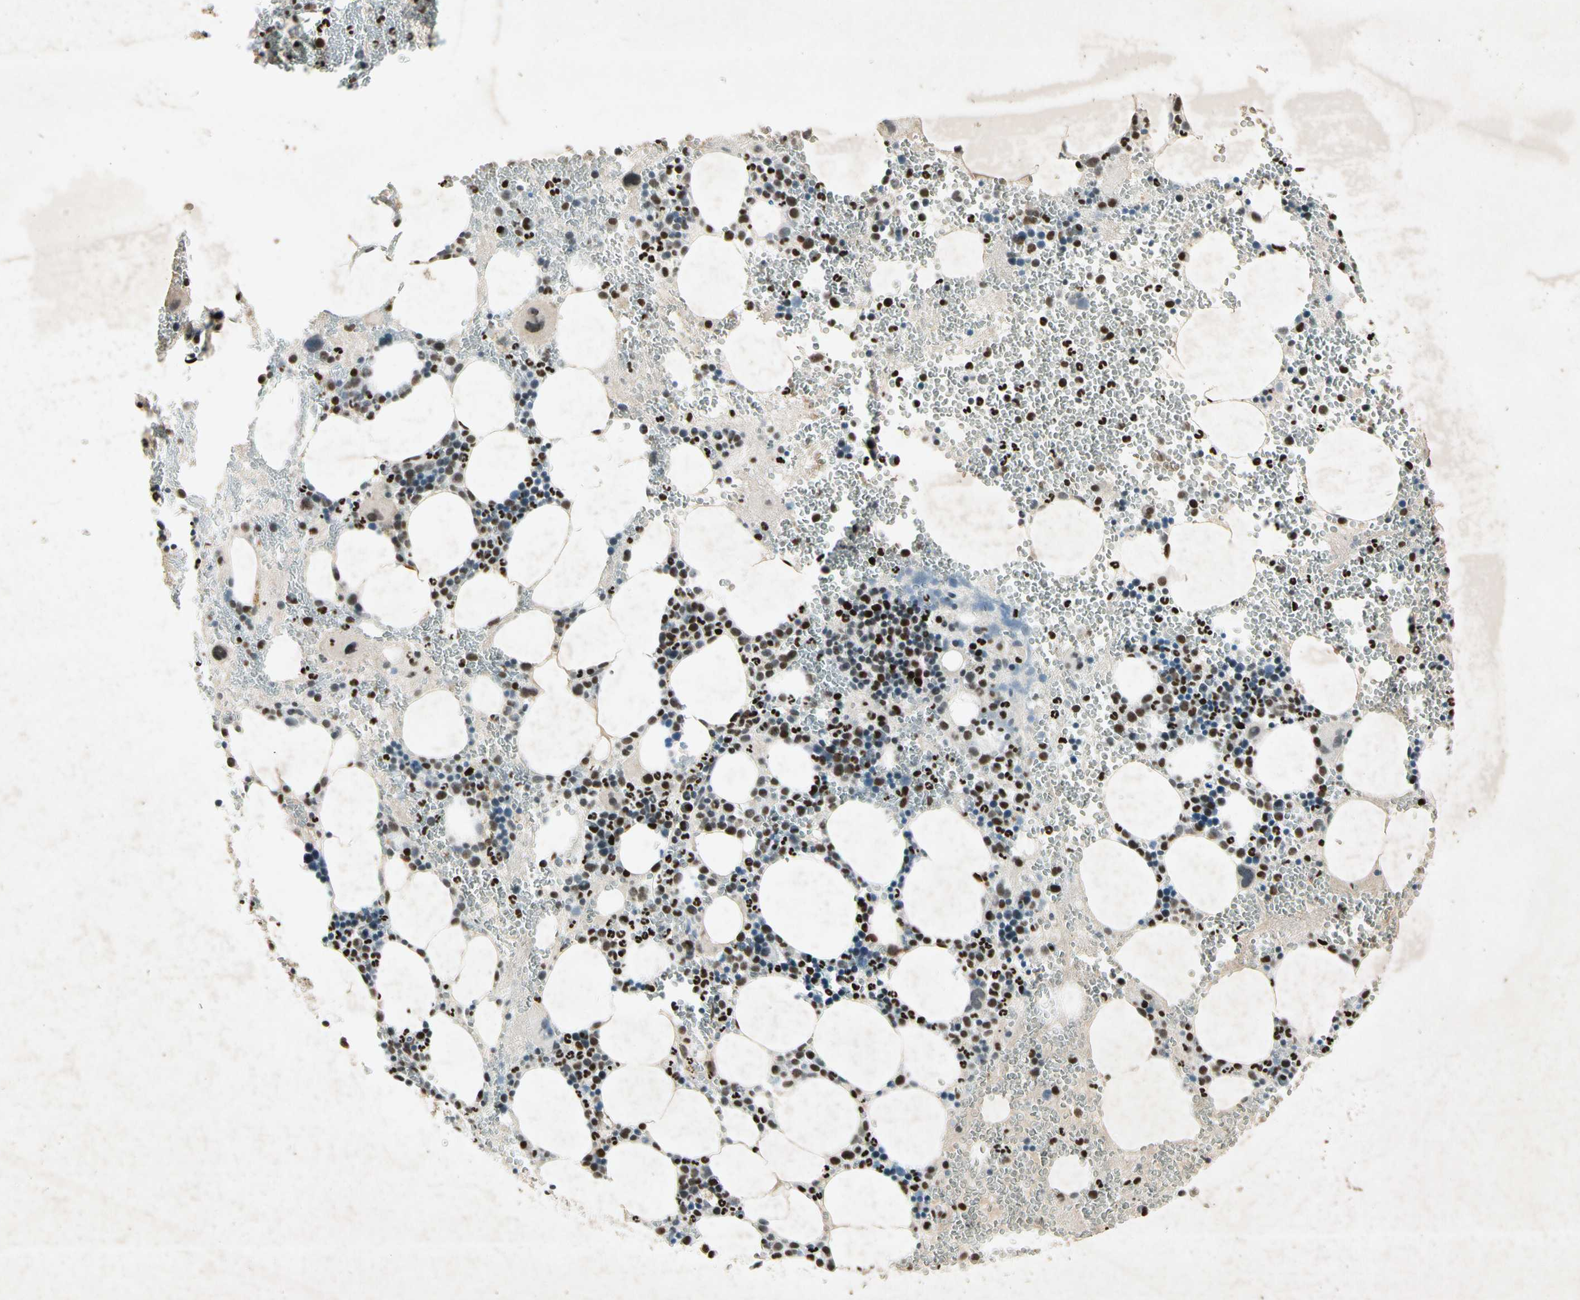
{"staining": {"intensity": "strong", "quantity": "25%-75%", "location": "nuclear"}, "tissue": "bone marrow", "cell_type": "Hematopoietic cells", "image_type": "normal", "snomed": [{"axis": "morphology", "description": "Normal tissue, NOS"}, {"axis": "morphology", "description": "Inflammation, NOS"}, {"axis": "topography", "description": "Bone marrow"}], "caption": "Immunohistochemistry (IHC) photomicrograph of benign bone marrow: bone marrow stained using immunohistochemistry displays high levels of strong protein expression localized specifically in the nuclear of hematopoietic cells, appearing as a nuclear brown color.", "gene": "RNF43", "patient": {"sex": "female", "age": 76}}